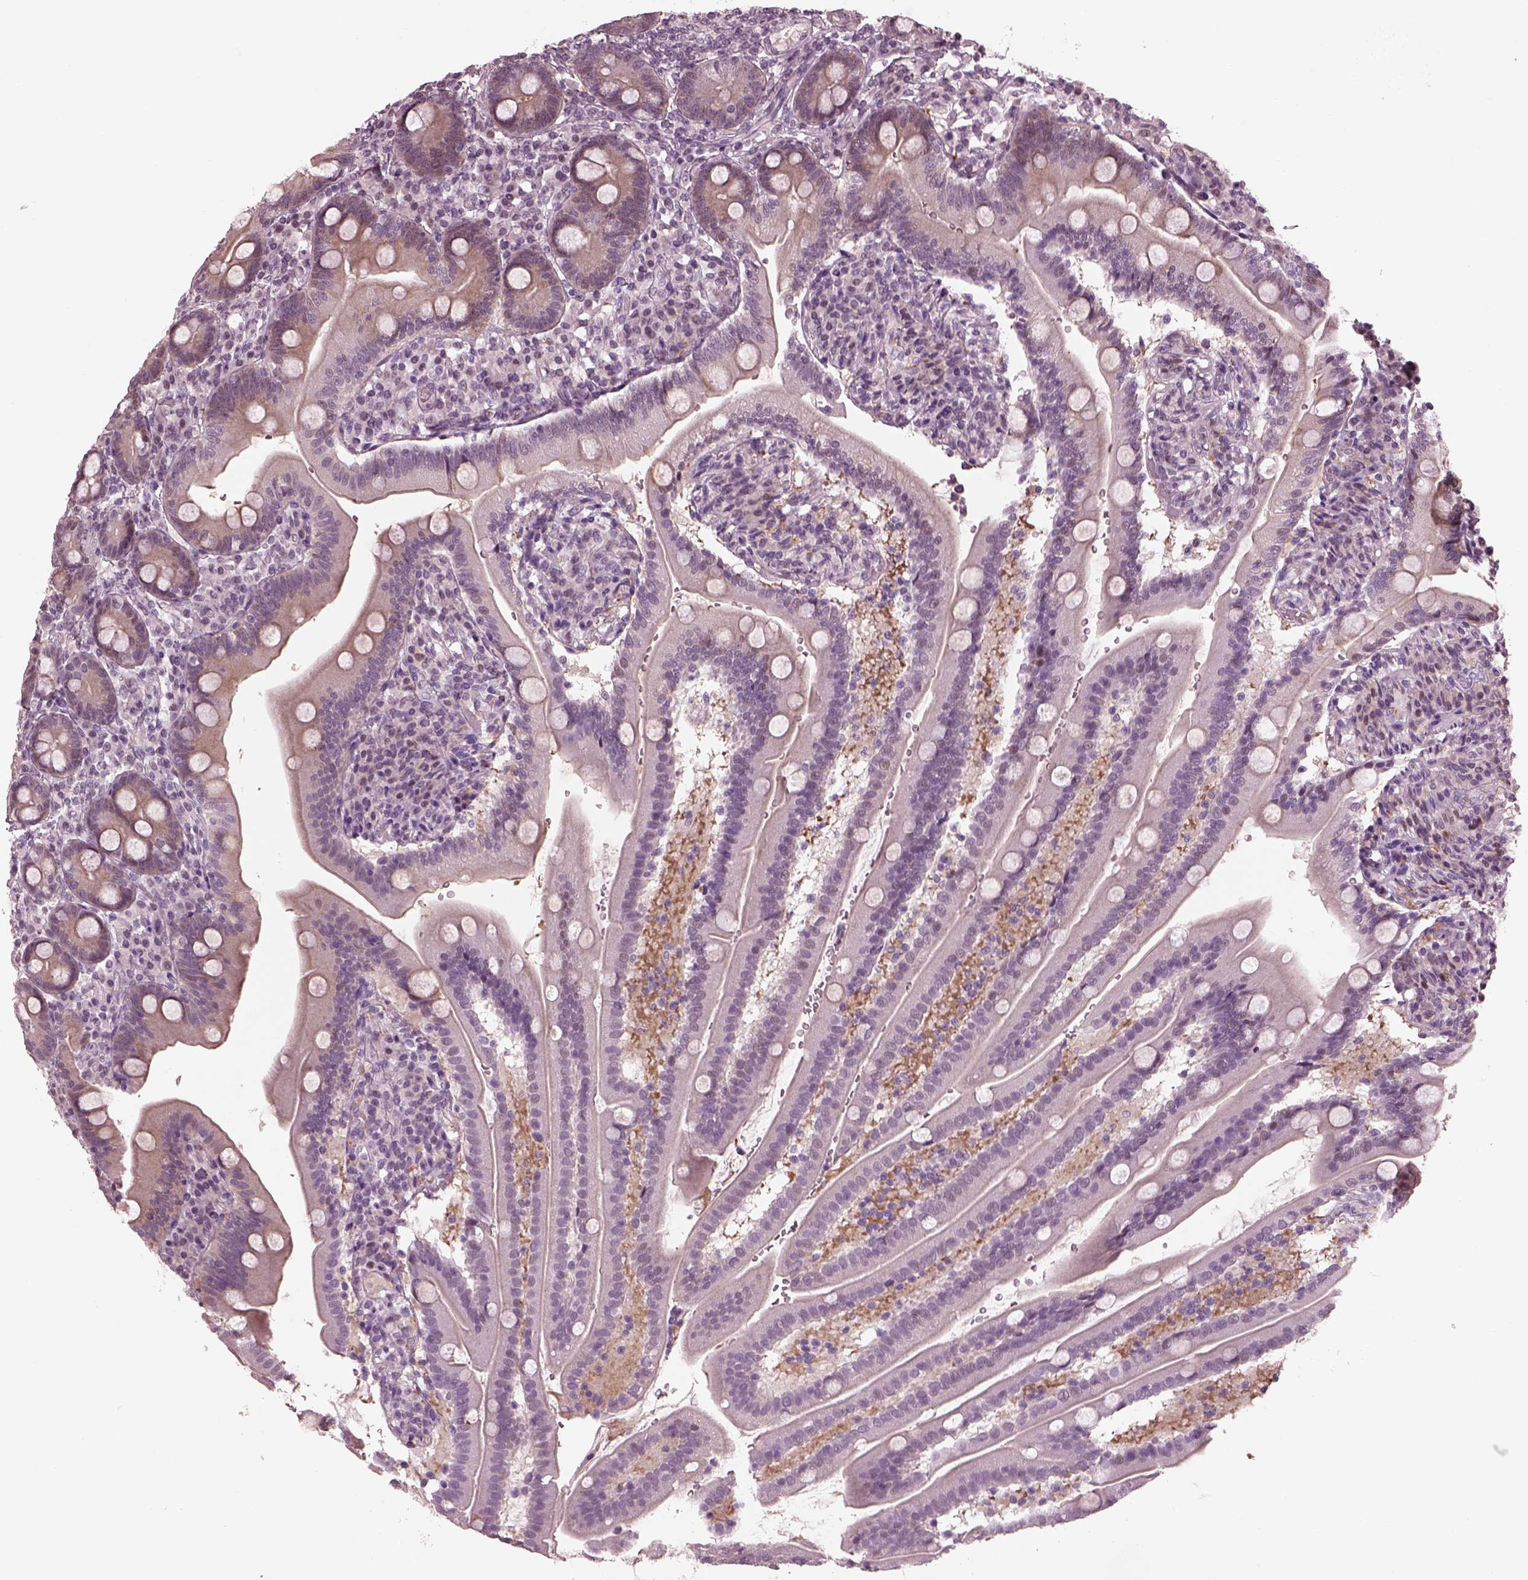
{"staining": {"intensity": "weak", "quantity": "<25%", "location": "cytoplasmic/membranous"}, "tissue": "duodenum", "cell_type": "Glandular cells", "image_type": "normal", "snomed": [{"axis": "morphology", "description": "Normal tissue, NOS"}, {"axis": "topography", "description": "Duodenum"}], "caption": "Immunohistochemical staining of unremarkable duodenum exhibits no significant expression in glandular cells. (Brightfield microscopy of DAB (3,3'-diaminobenzidine) immunohistochemistry (IHC) at high magnification).", "gene": "BFSP1", "patient": {"sex": "female", "age": 67}}